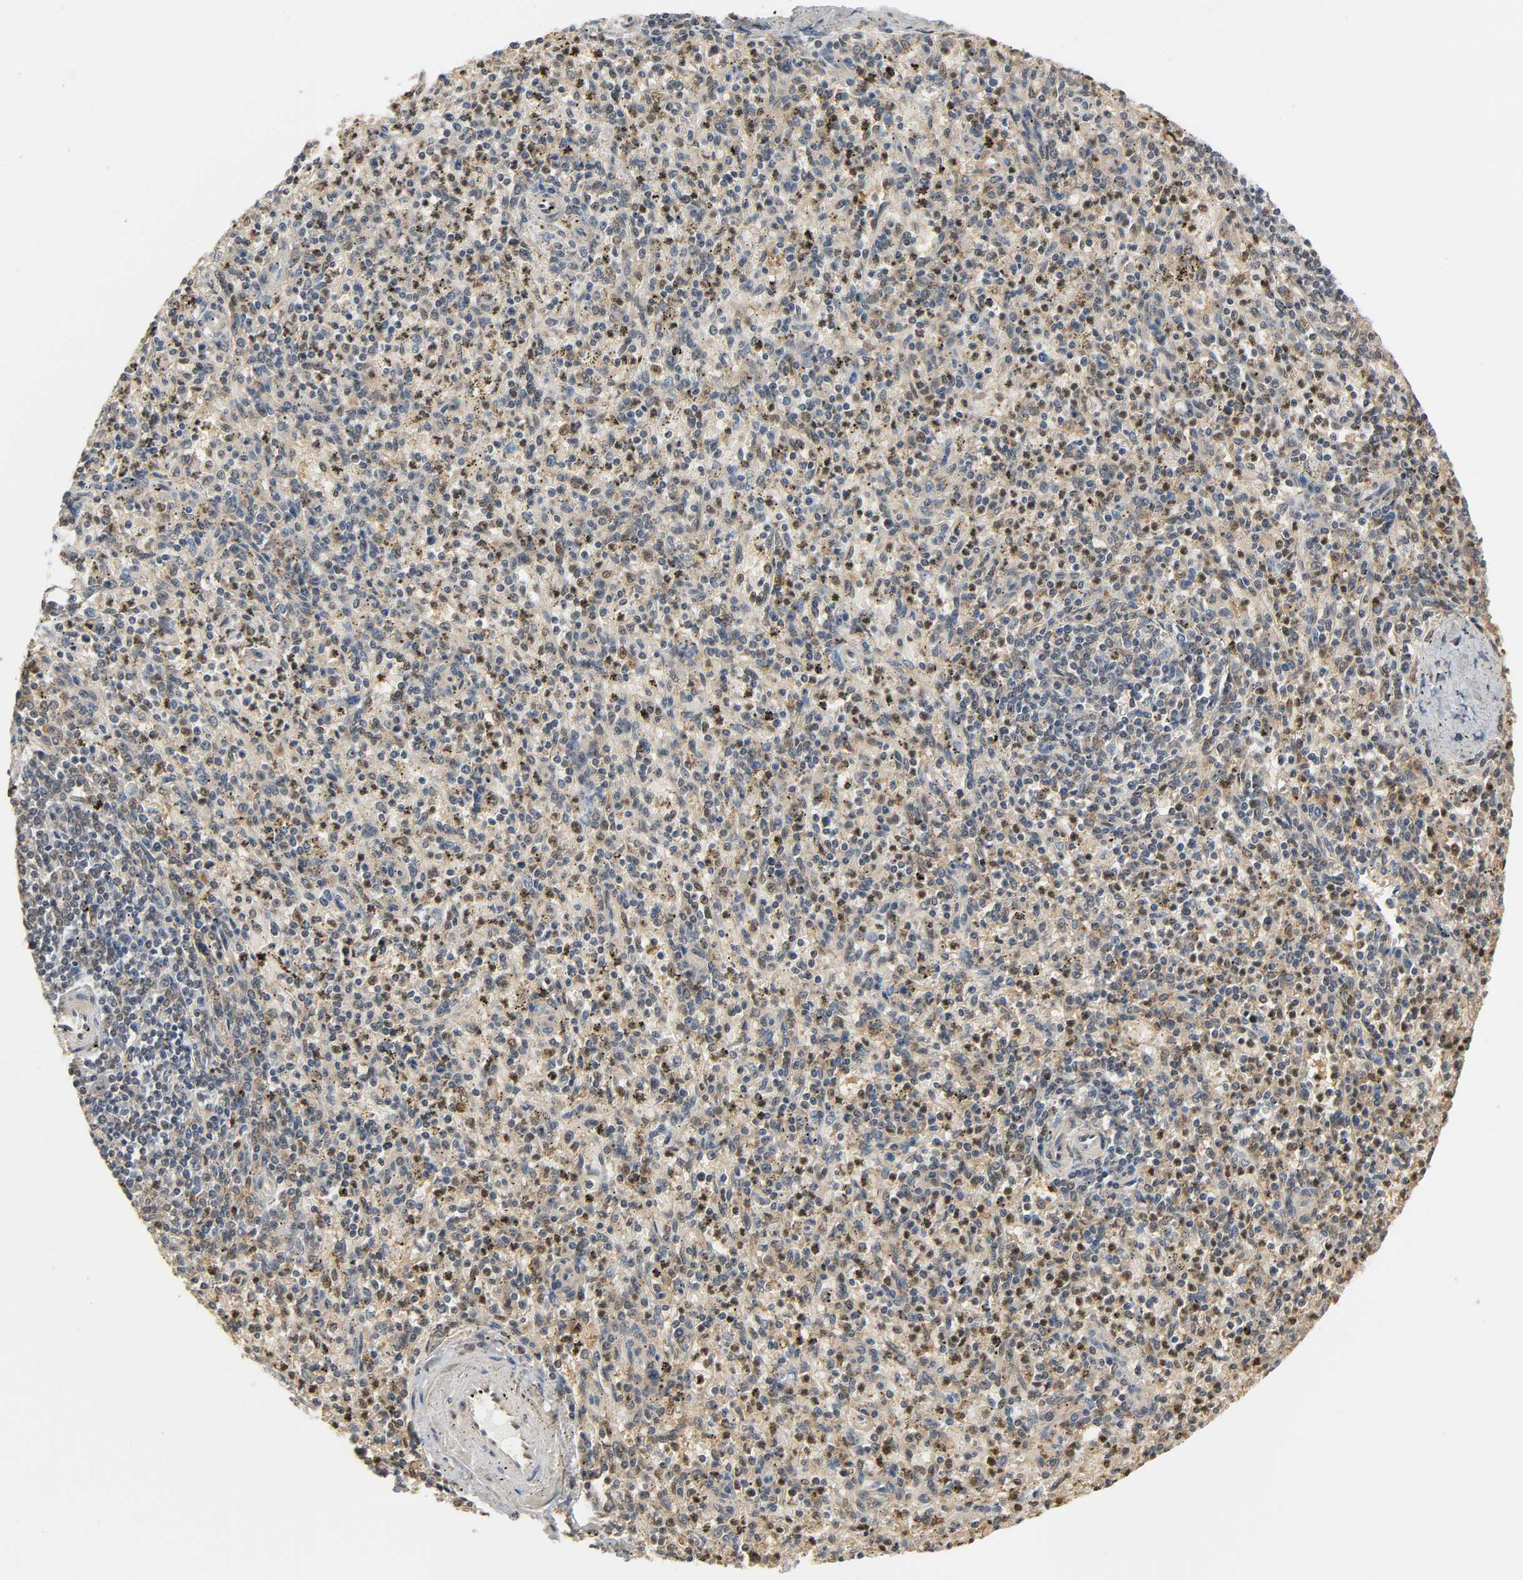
{"staining": {"intensity": "weak", "quantity": "25%-75%", "location": "nuclear"}, "tissue": "spleen", "cell_type": "Cells in red pulp", "image_type": "normal", "snomed": [{"axis": "morphology", "description": "Normal tissue, NOS"}, {"axis": "topography", "description": "Spleen"}], "caption": "Protein staining displays weak nuclear staining in approximately 25%-75% of cells in red pulp in normal spleen.", "gene": "ZFPM2", "patient": {"sex": "male", "age": 72}}